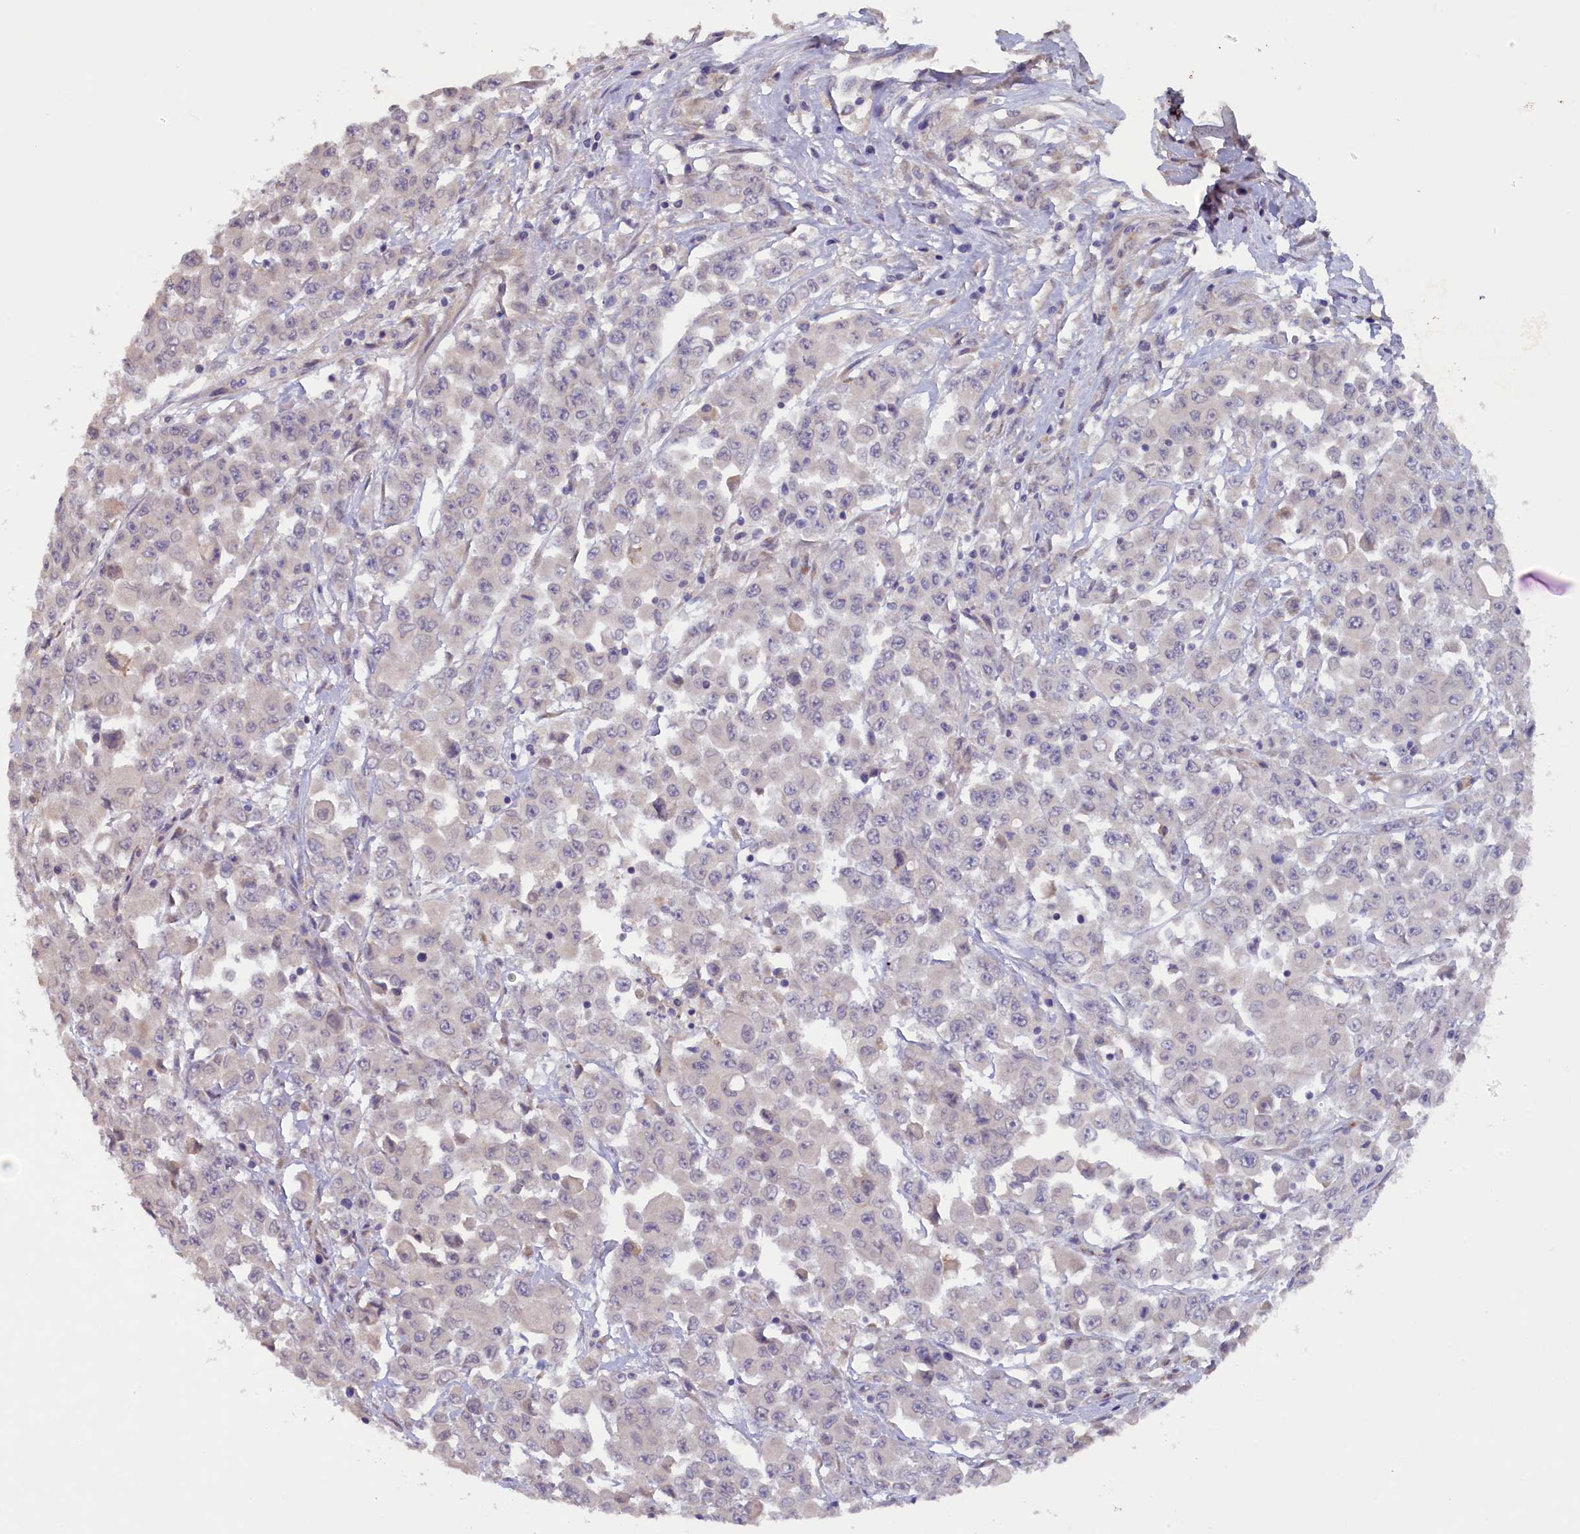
{"staining": {"intensity": "negative", "quantity": "none", "location": "none"}, "tissue": "colorectal cancer", "cell_type": "Tumor cells", "image_type": "cancer", "snomed": [{"axis": "morphology", "description": "Adenocarcinoma, NOS"}, {"axis": "topography", "description": "Colon"}], "caption": "Tumor cells show no significant protein positivity in colorectal cancer (adenocarcinoma). (Brightfield microscopy of DAB (3,3'-diaminobenzidine) IHC at high magnification).", "gene": "ZSWIM4", "patient": {"sex": "male", "age": 51}}